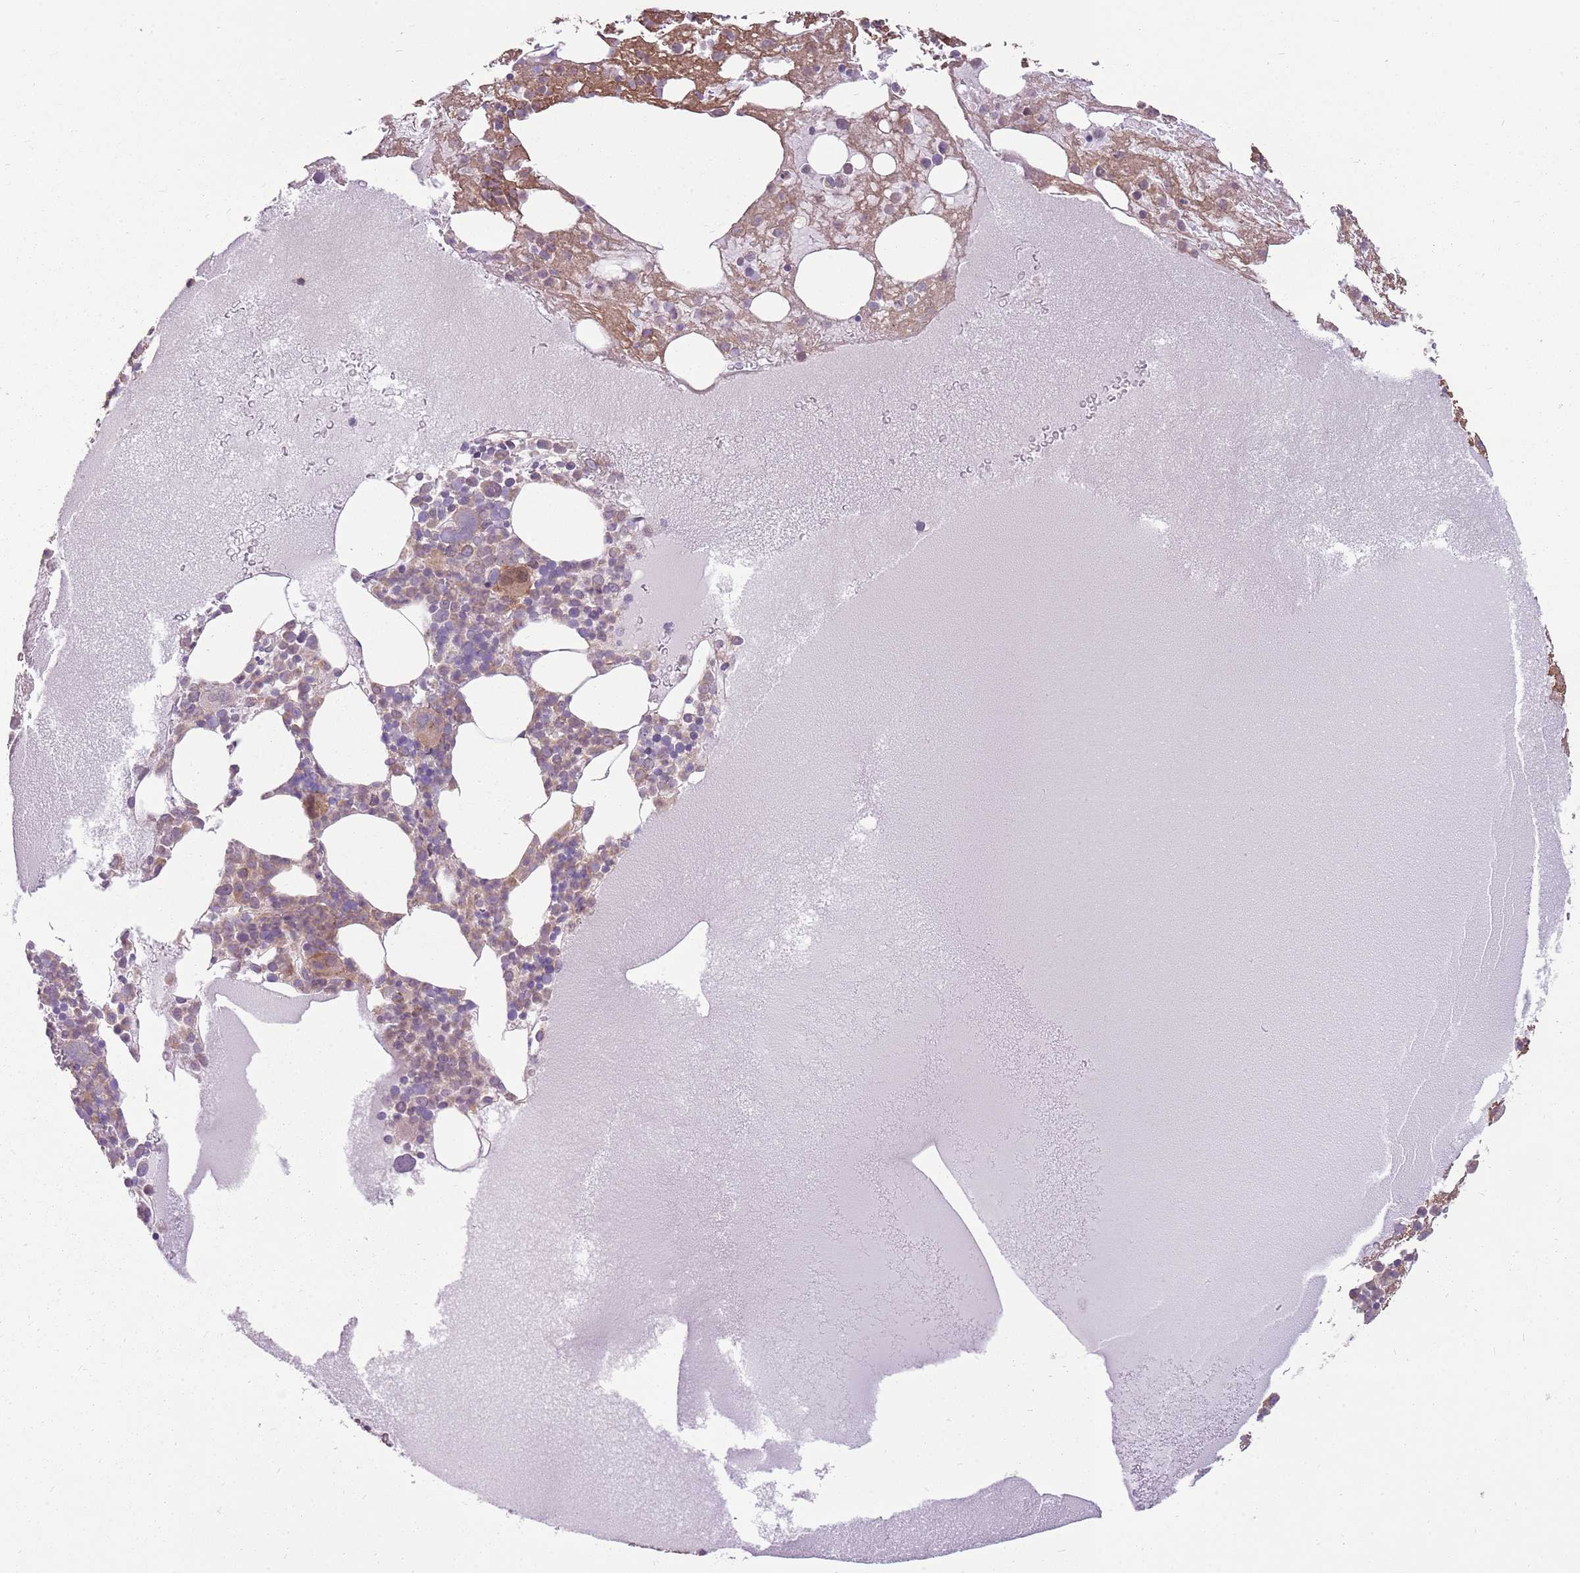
{"staining": {"intensity": "moderate", "quantity": "<25%", "location": "cytoplasmic/membranous"}, "tissue": "bone marrow", "cell_type": "Hematopoietic cells", "image_type": "normal", "snomed": [{"axis": "morphology", "description": "Normal tissue, NOS"}, {"axis": "topography", "description": "Bone marrow"}], "caption": "IHC histopathology image of unremarkable bone marrow: bone marrow stained using IHC reveals low levels of moderate protein expression localized specifically in the cytoplasmic/membranous of hematopoietic cells, appearing as a cytoplasmic/membranous brown color.", "gene": "SPATA31D1", "patient": {"sex": "male", "age": 61}}